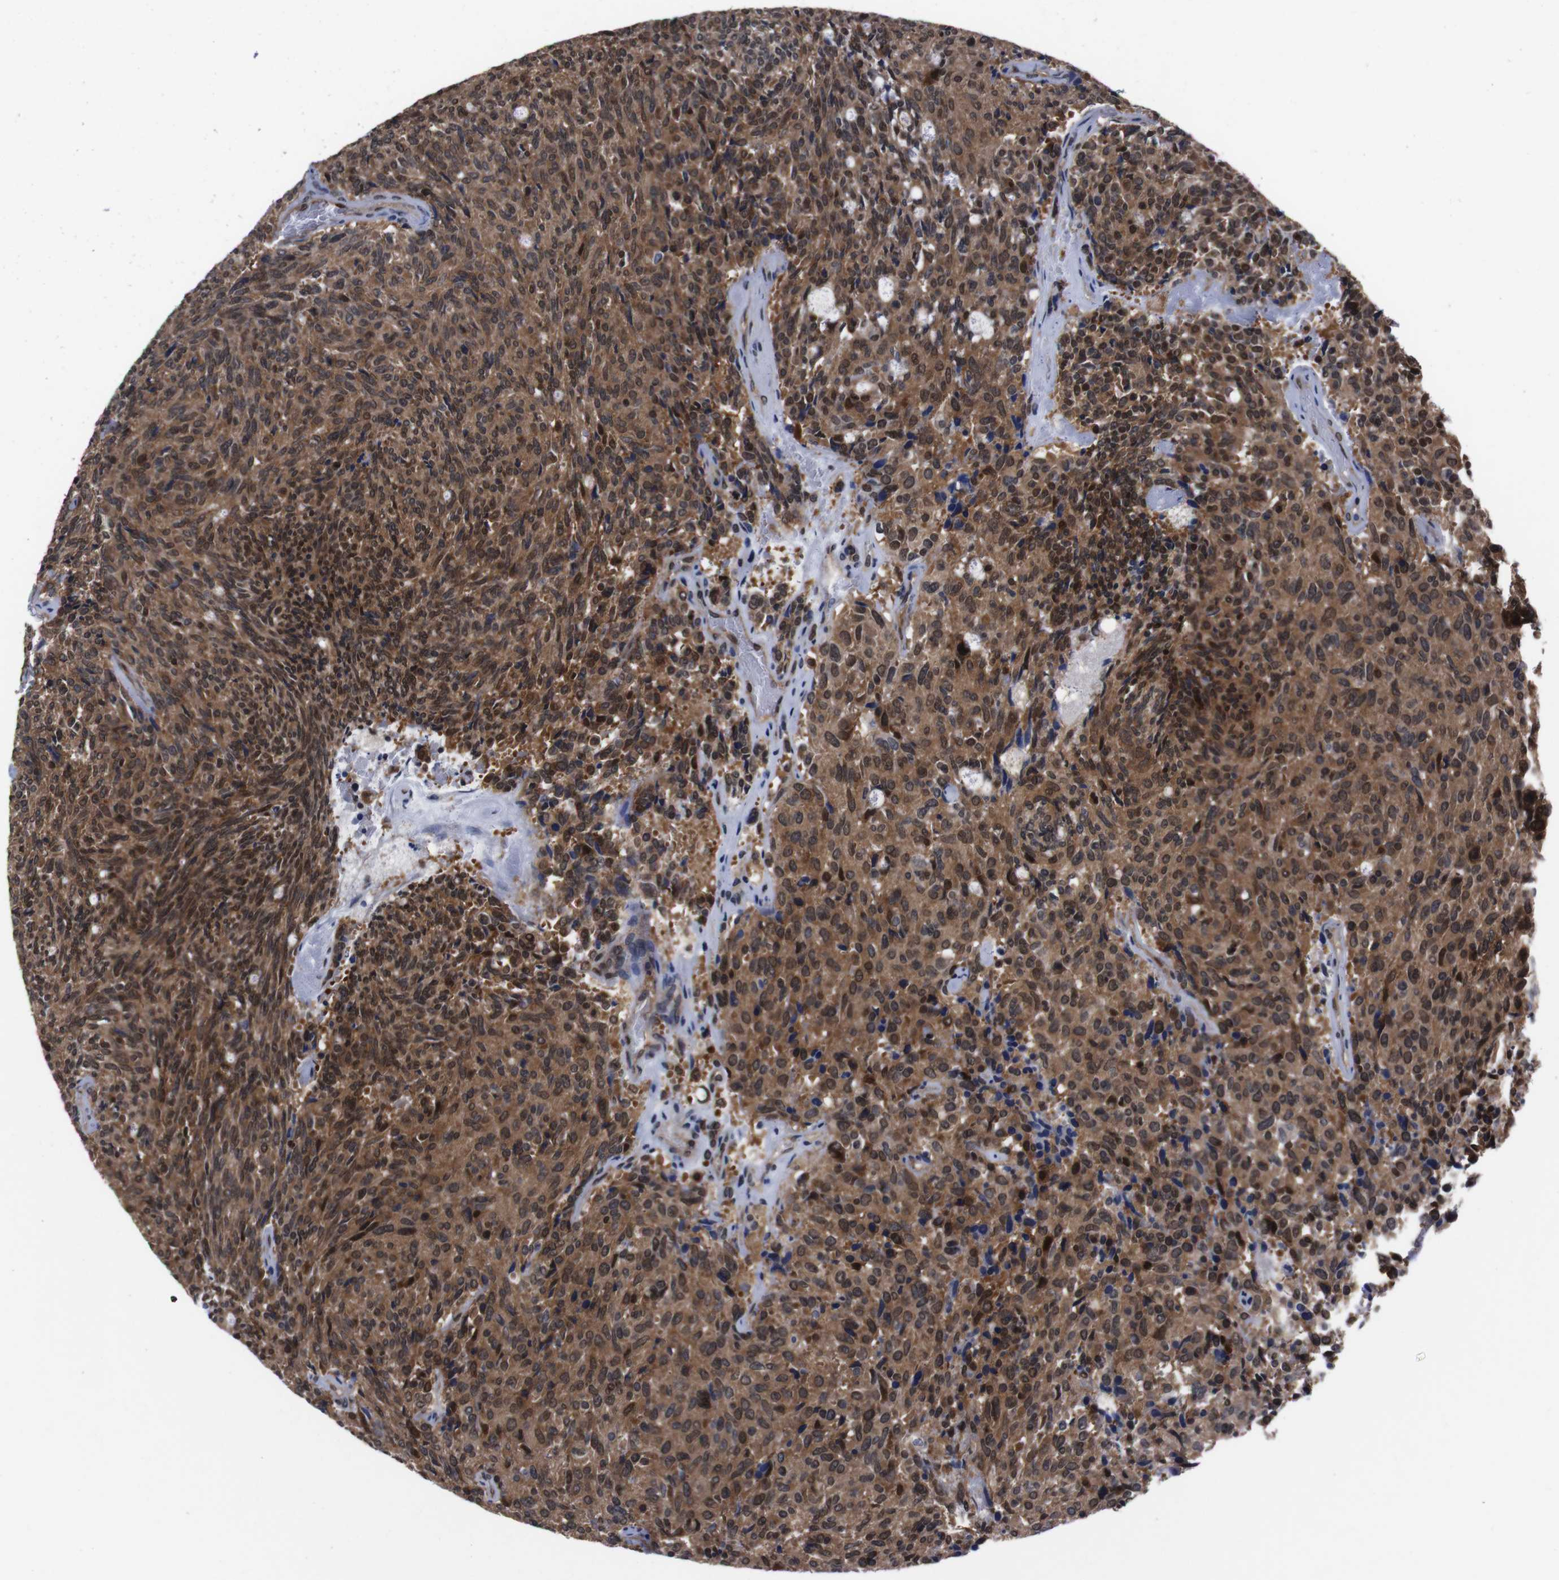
{"staining": {"intensity": "strong", "quantity": ">75%", "location": "cytoplasmic/membranous,nuclear"}, "tissue": "carcinoid", "cell_type": "Tumor cells", "image_type": "cancer", "snomed": [{"axis": "morphology", "description": "Carcinoid, malignant, NOS"}, {"axis": "topography", "description": "Pancreas"}], "caption": "Protein analysis of malignant carcinoid tissue demonstrates strong cytoplasmic/membranous and nuclear staining in about >75% of tumor cells.", "gene": "UBQLN2", "patient": {"sex": "female", "age": 54}}